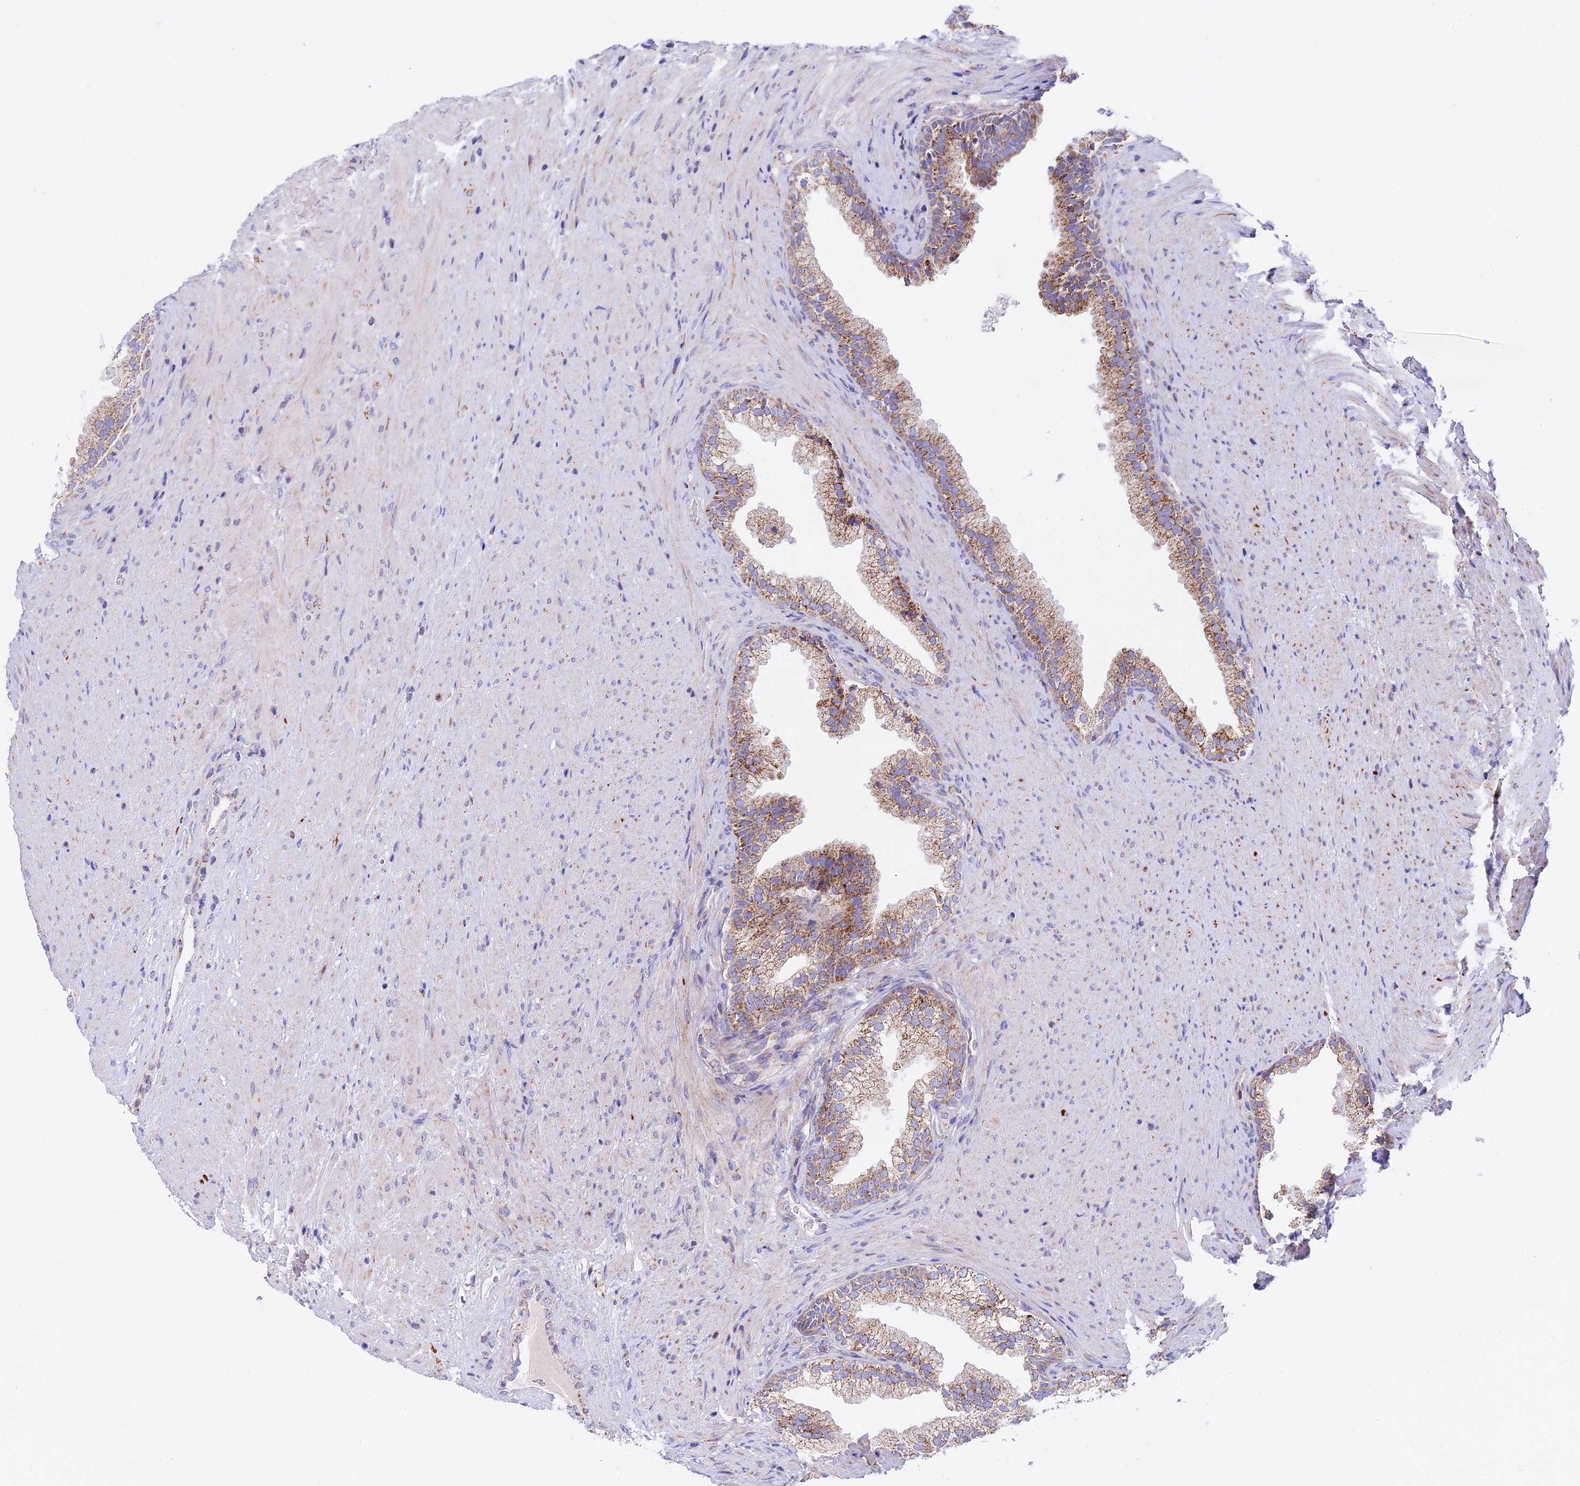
{"staining": {"intensity": "moderate", "quantity": ">75%", "location": "cytoplasmic/membranous"}, "tissue": "prostate", "cell_type": "Glandular cells", "image_type": "normal", "snomed": [{"axis": "morphology", "description": "Normal tissue, NOS"}, {"axis": "topography", "description": "Prostate"}], "caption": "Immunohistochemical staining of unremarkable human prostate shows medium levels of moderate cytoplasmic/membranous positivity in approximately >75% of glandular cells. (DAB IHC, brown staining for protein, blue staining for nuclei).", "gene": "HSDL2", "patient": {"sex": "male", "age": 76}}